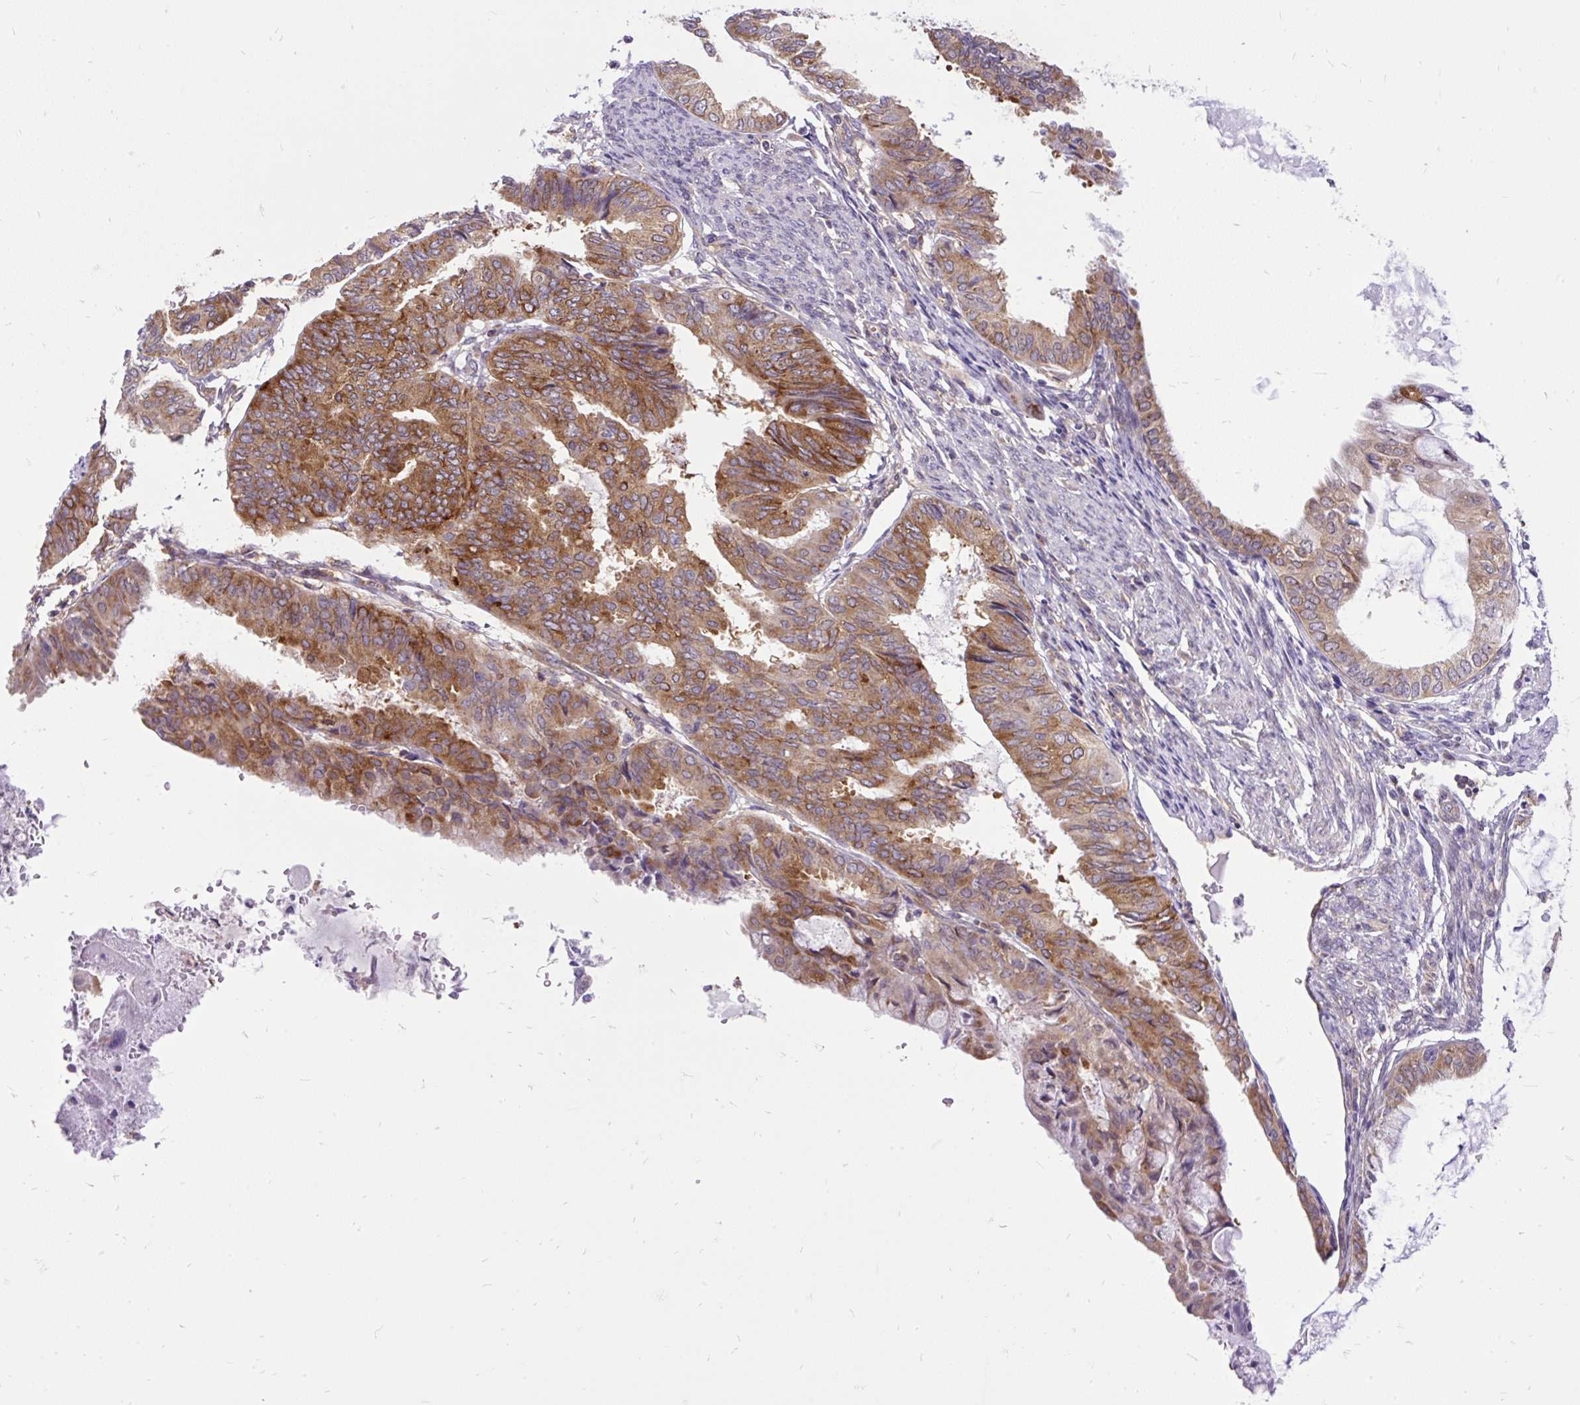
{"staining": {"intensity": "moderate", "quantity": ">75%", "location": "cytoplasmic/membranous"}, "tissue": "endometrial cancer", "cell_type": "Tumor cells", "image_type": "cancer", "snomed": [{"axis": "morphology", "description": "Adenocarcinoma, NOS"}, {"axis": "topography", "description": "Endometrium"}], "caption": "Adenocarcinoma (endometrial) was stained to show a protein in brown. There is medium levels of moderate cytoplasmic/membranous positivity in approximately >75% of tumor cells. The staining was performed using DAB to visualize the protein expression in brown, while the nuclei were stained in blue with hematoxylin (Magnification: 20x).", "gene": "TRIM17", "patient": {"sex": "female", "age": 86}}